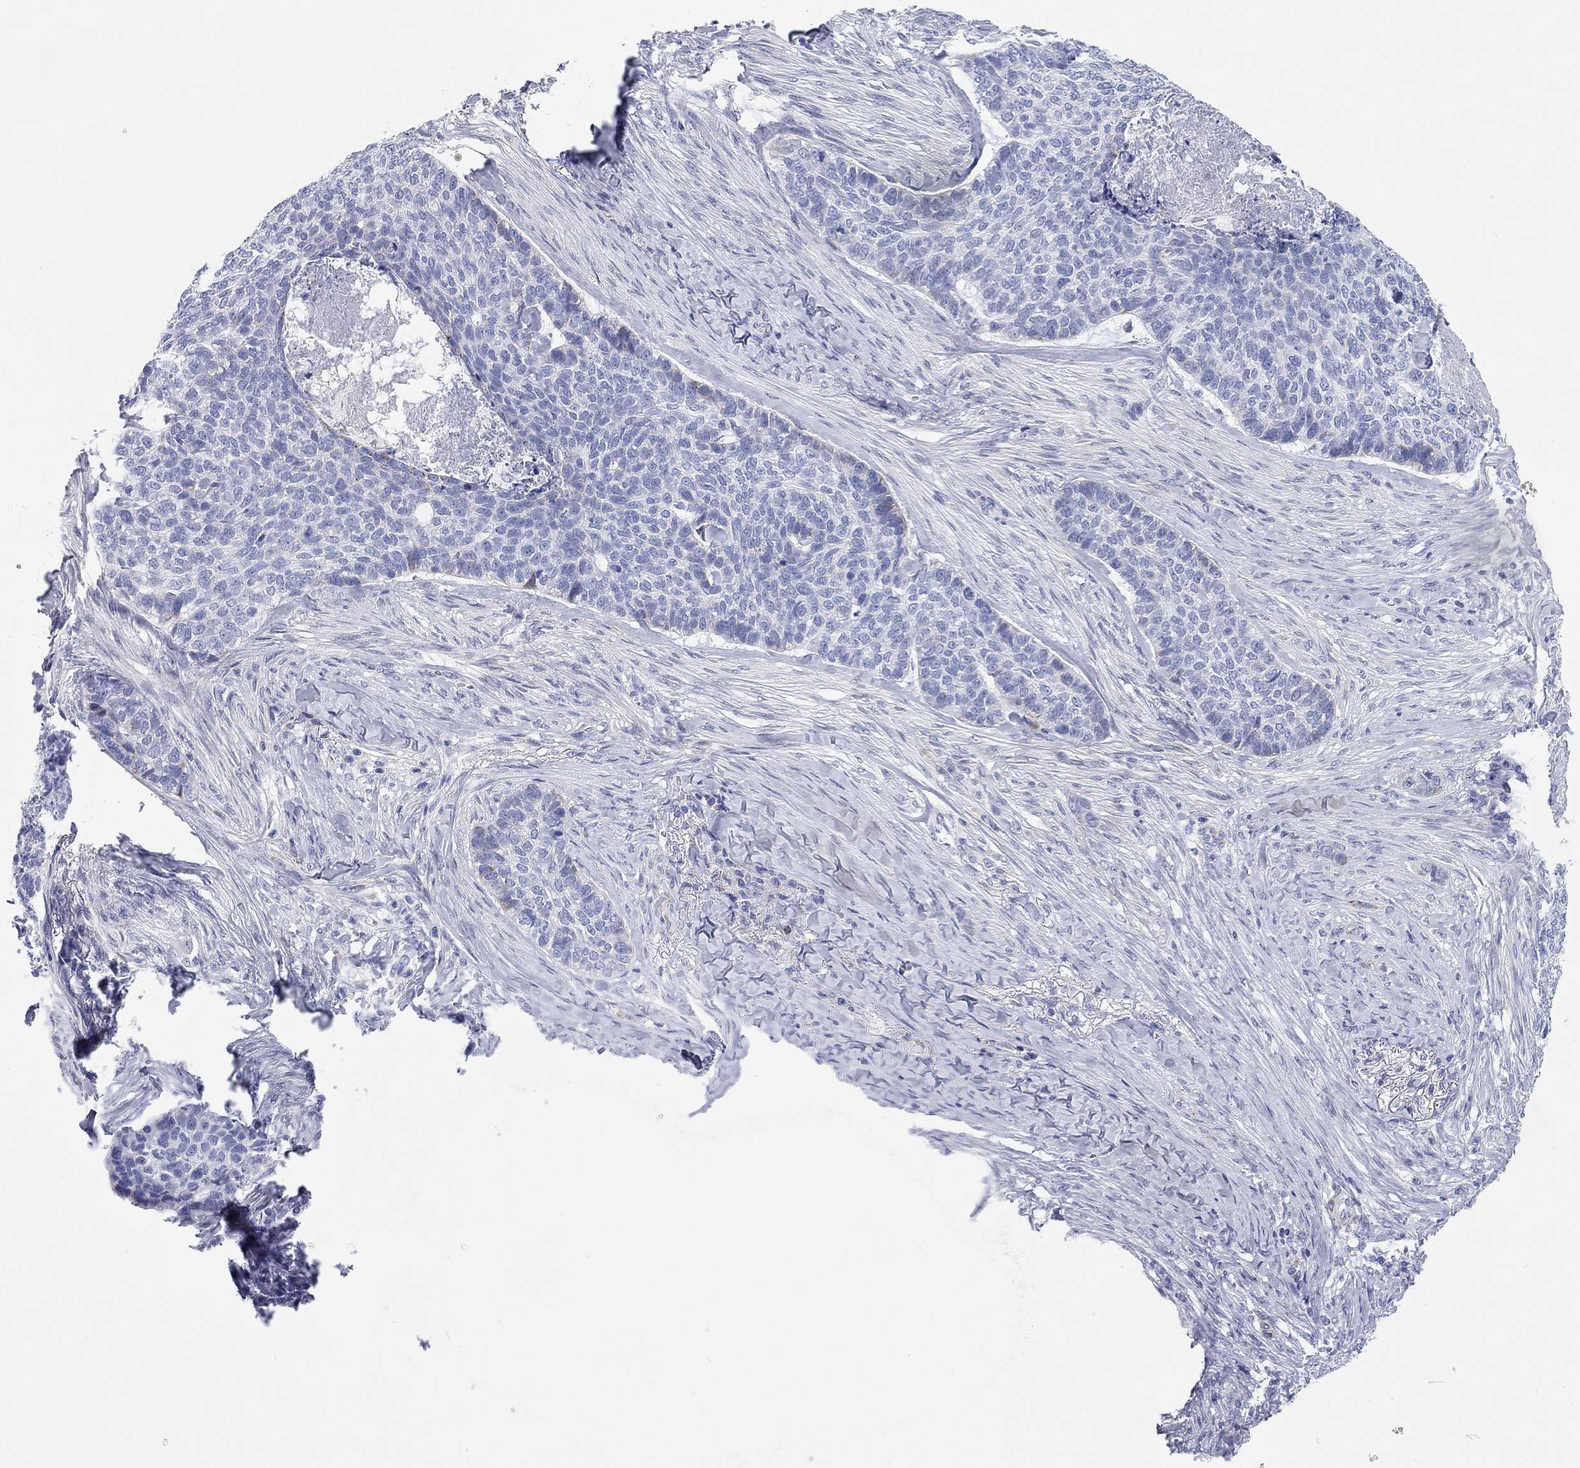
{"staining": {"intensity": "negative", "quantity": "none", "location": "none"}, "tissue": "skin cancer", "cell_type": "Tumor cells", "image_type": "cancer", "snomed": [{"axis": "morphology", "description": "Basal cell carcinoma"}, {"axis": "topography", "description": "Skin"}], "caption": "Tumor cells show no significant expression in skin basal cell carcinoma.", "gene": "CHI3L2", "patient": {"sex": "female", "age": 69}}